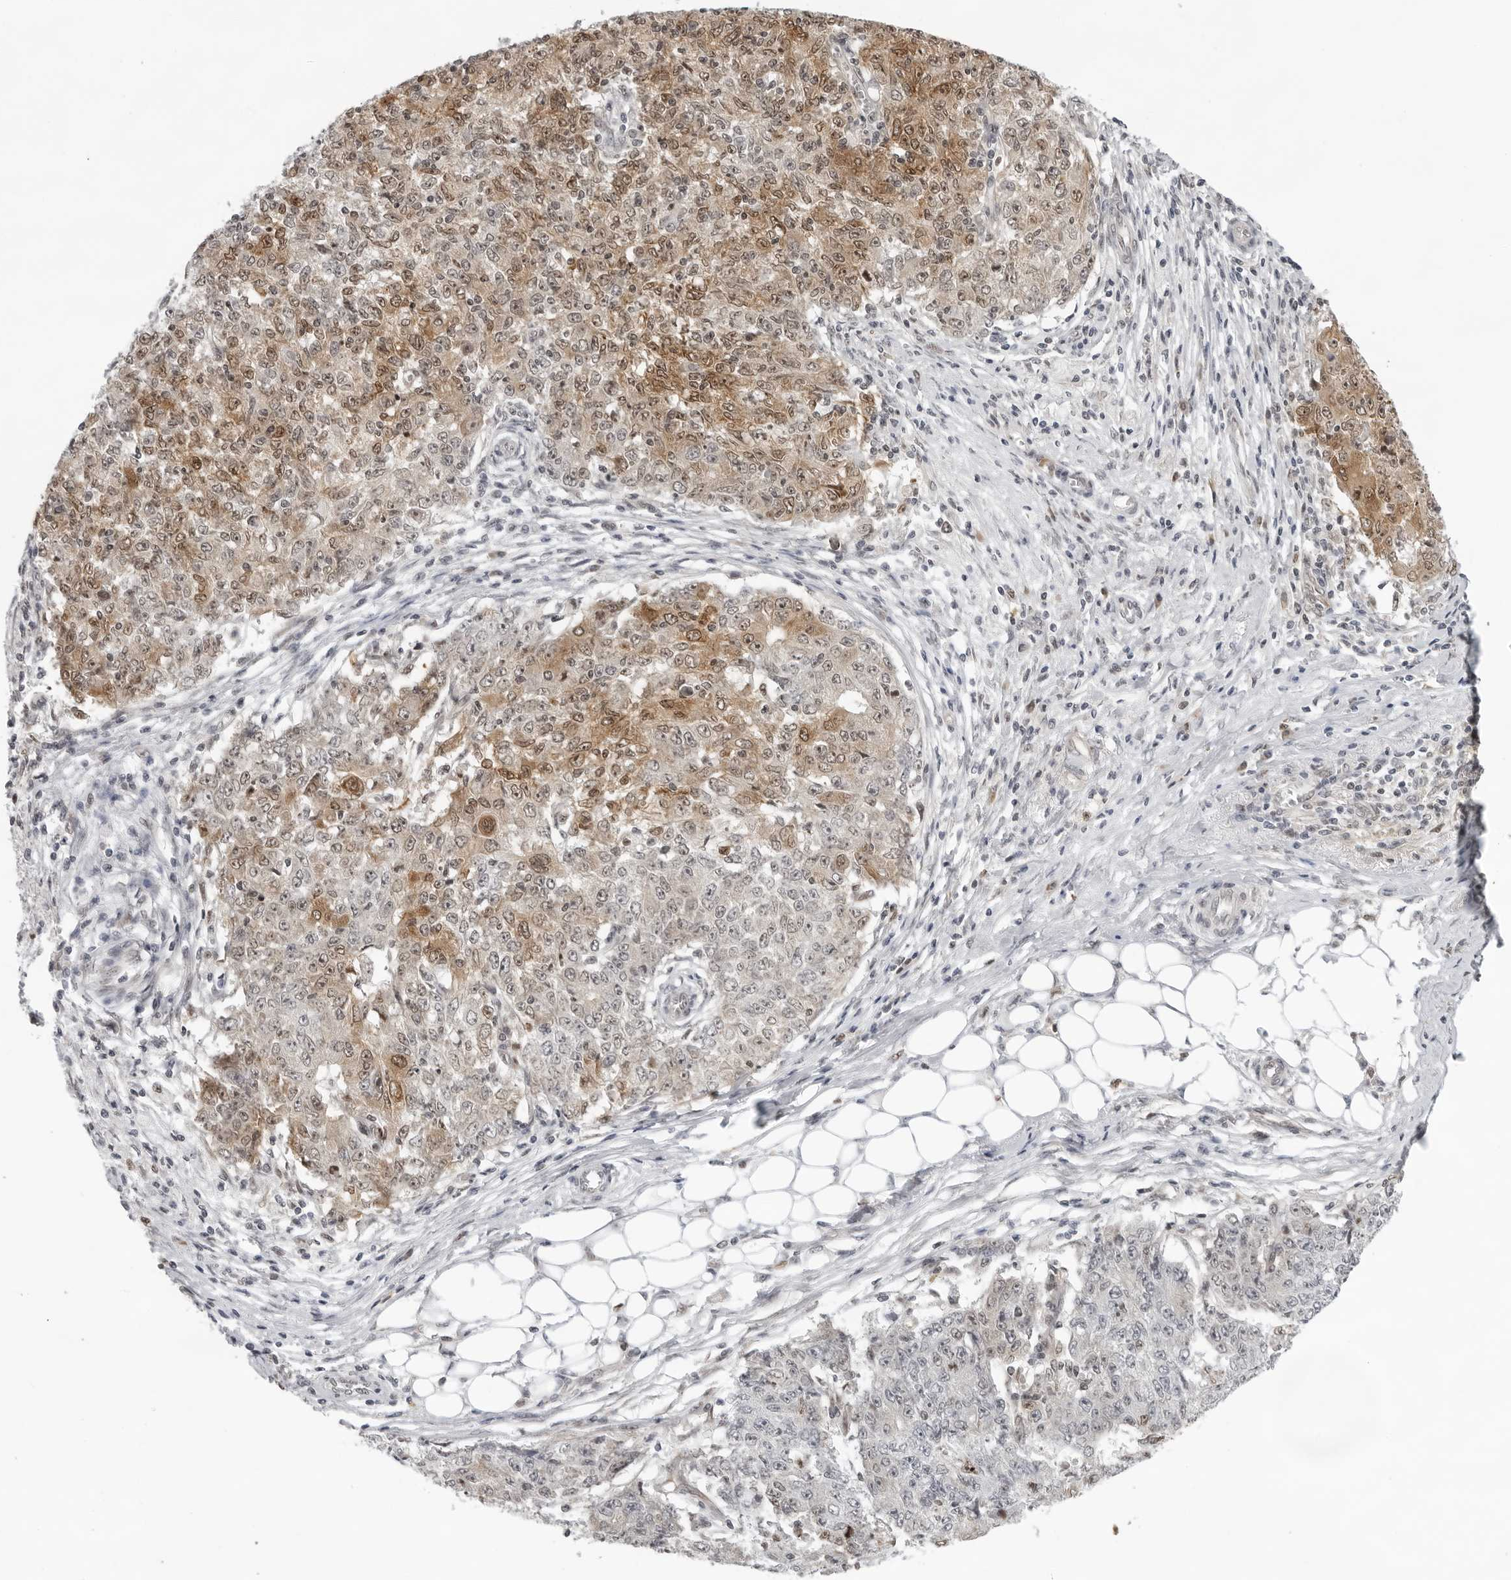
{"staining": {"intensity": "moderate", "quantity": ">75%", "location": "cytoplasmic/membranous"}, "tissue": "ovarian cancer", "cell_type": "Tumor cells", "image_type": "cancer", "snomed": [{"axis": "morphology", "description": "Carcinoma, endometroid"}, {"axis": "topography", "description": "Ovary"}], "caption": "Tumor cells reveal medium levels of moderate cytoplasmic/membranous staining in approximately >75% of cells in ovarian endometroid carcinoma. Nuclei are stained in blue.", "gene": "CASP7", "patient": {"sex": "female", "age": 42}}